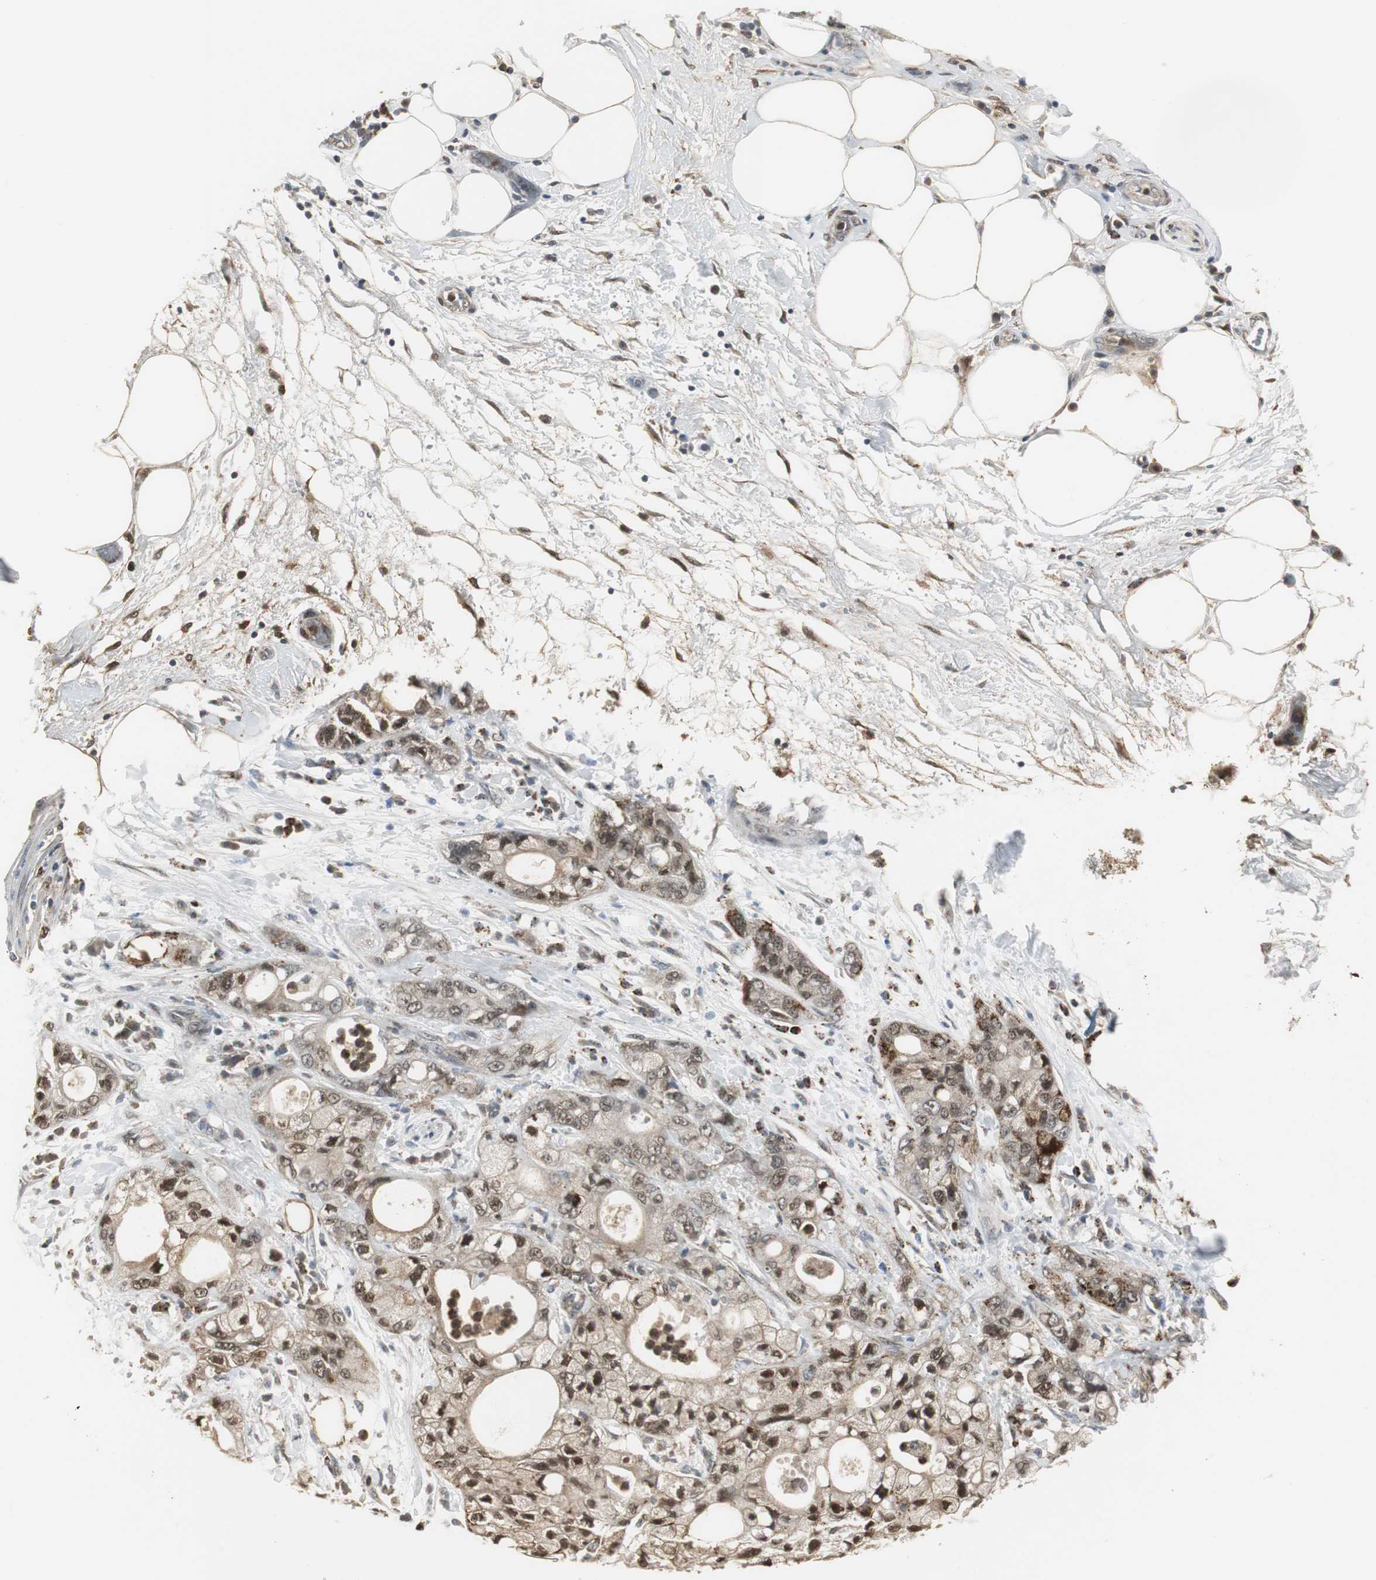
{"staining": {"intensity": "strong", "quantity": ">75%", "location": "cytoplasmic/membranous,nuclear"}, "tissue": "pancreatic cancer", "cell_type": "Tumor cells", "image_type": "cancer", "snomed": [{"axis": "morphology", "description": "Adenocarcinoma, NOS"}, {"axis": "topography", "description": "Pancreas"}], "caption": "The photomicrograph displays staining of pancreatic adenocarcinoma, revealing strong cytoplasmic/membranous and nuclear protein staining (brown color) within tumor cells.", "gene": "PLIN3", "patient": {"sex": "male", "age": 70}}